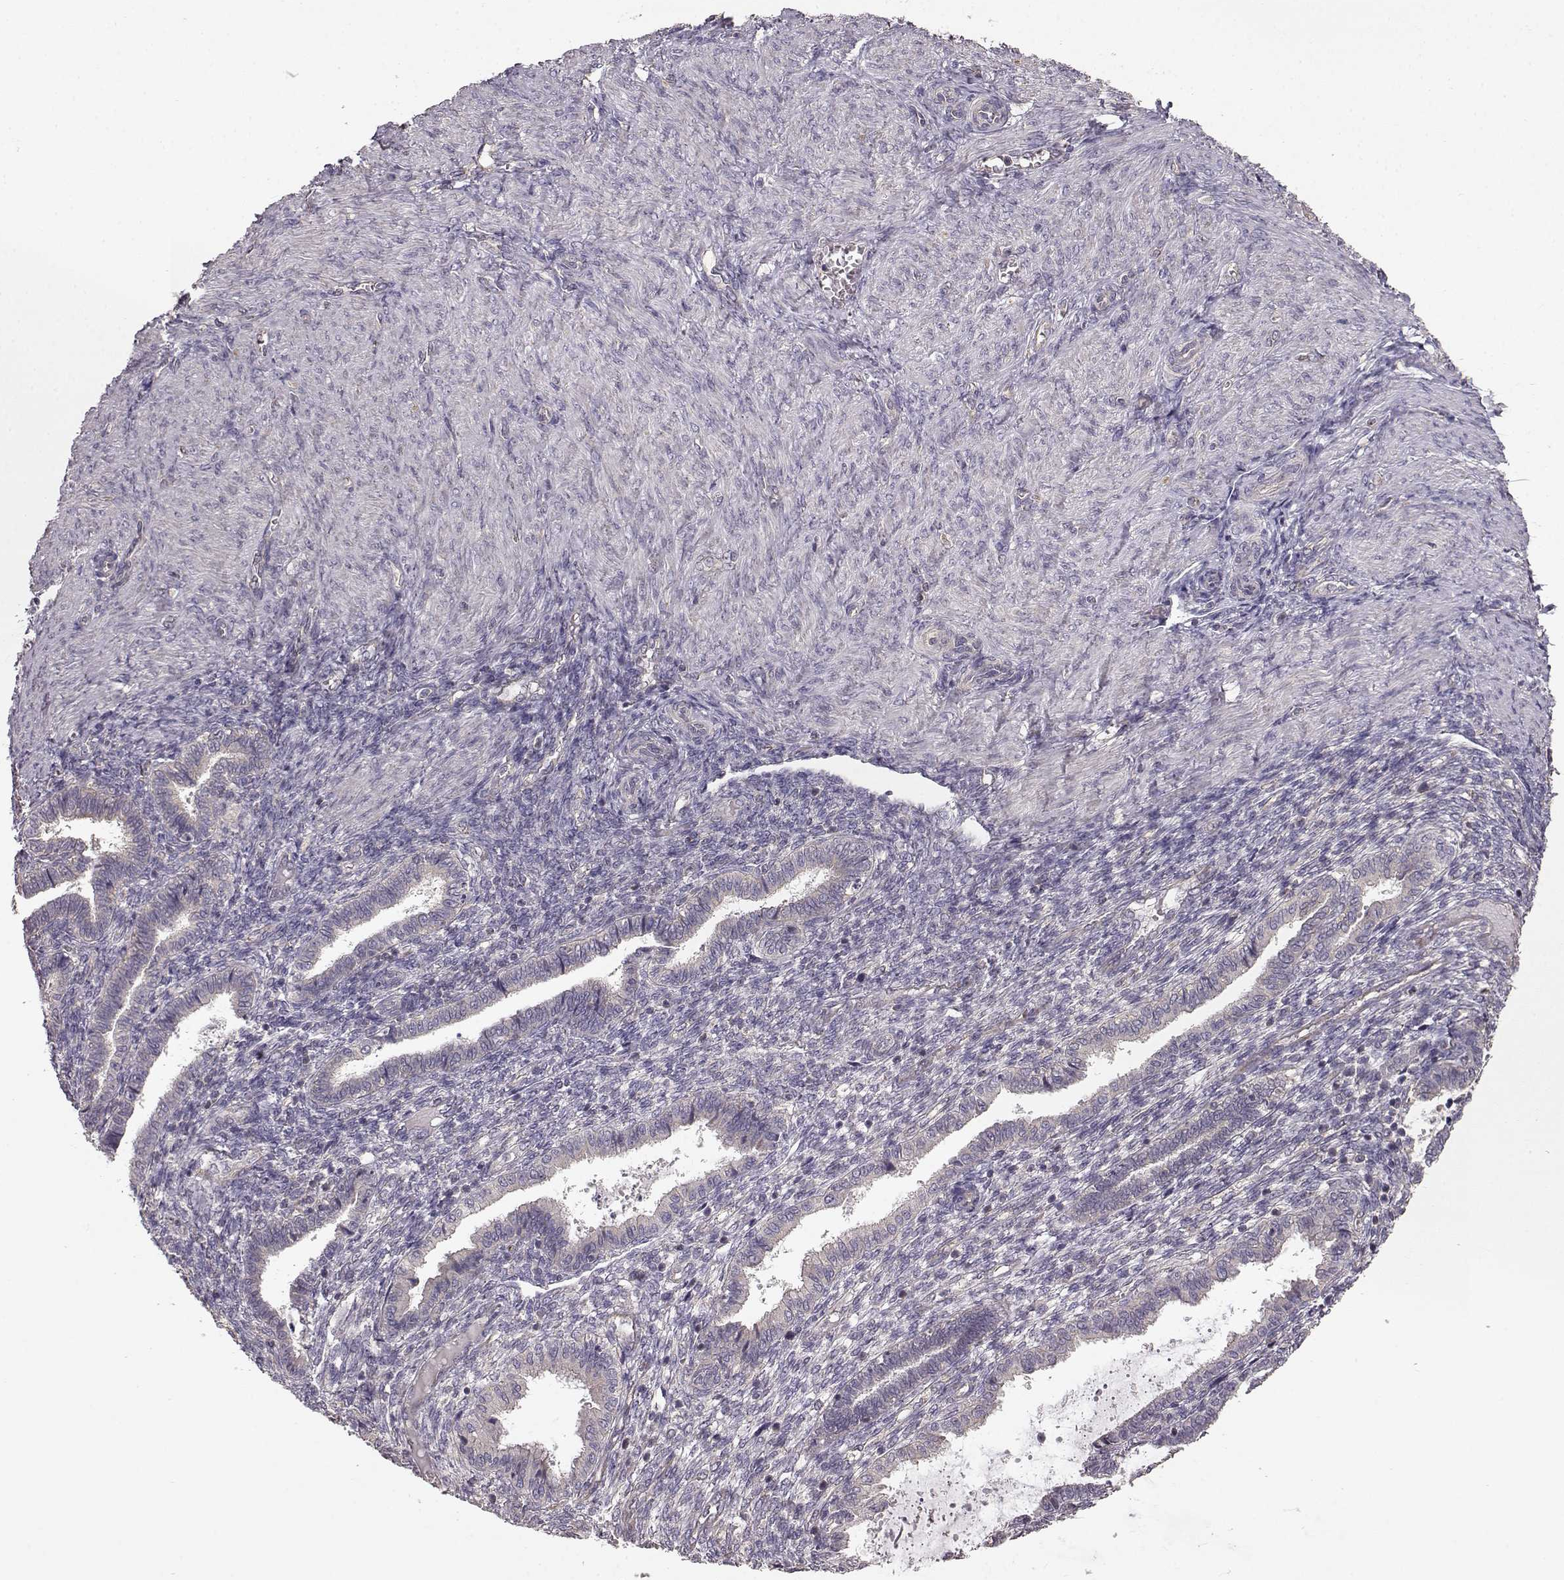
{"staining": {"intensity": "negative", "quantity": "none", "location": "none"}, "tissue": "endometrium", "cell_type": "Cells in endometrial stroma", "image_type": "normal", "snomed": [{"axis": "morphology", "description": "Normal tissue, NOS"}, {"axis": "topography", "description": "Endometrium"}], "caption": "Immunohistochemistry (IHC) photomicrograph of normal human endometrium stained for a protein (brown), which demonstrates no positivity in cells in endometrial stroma. (Brightfield microscopy of DAB (3,3'-diaminobenzidine) immunohistochemistry at high magnification).", "gene": "ERBB3", "patient": {"sex": "female", "age": 43}}